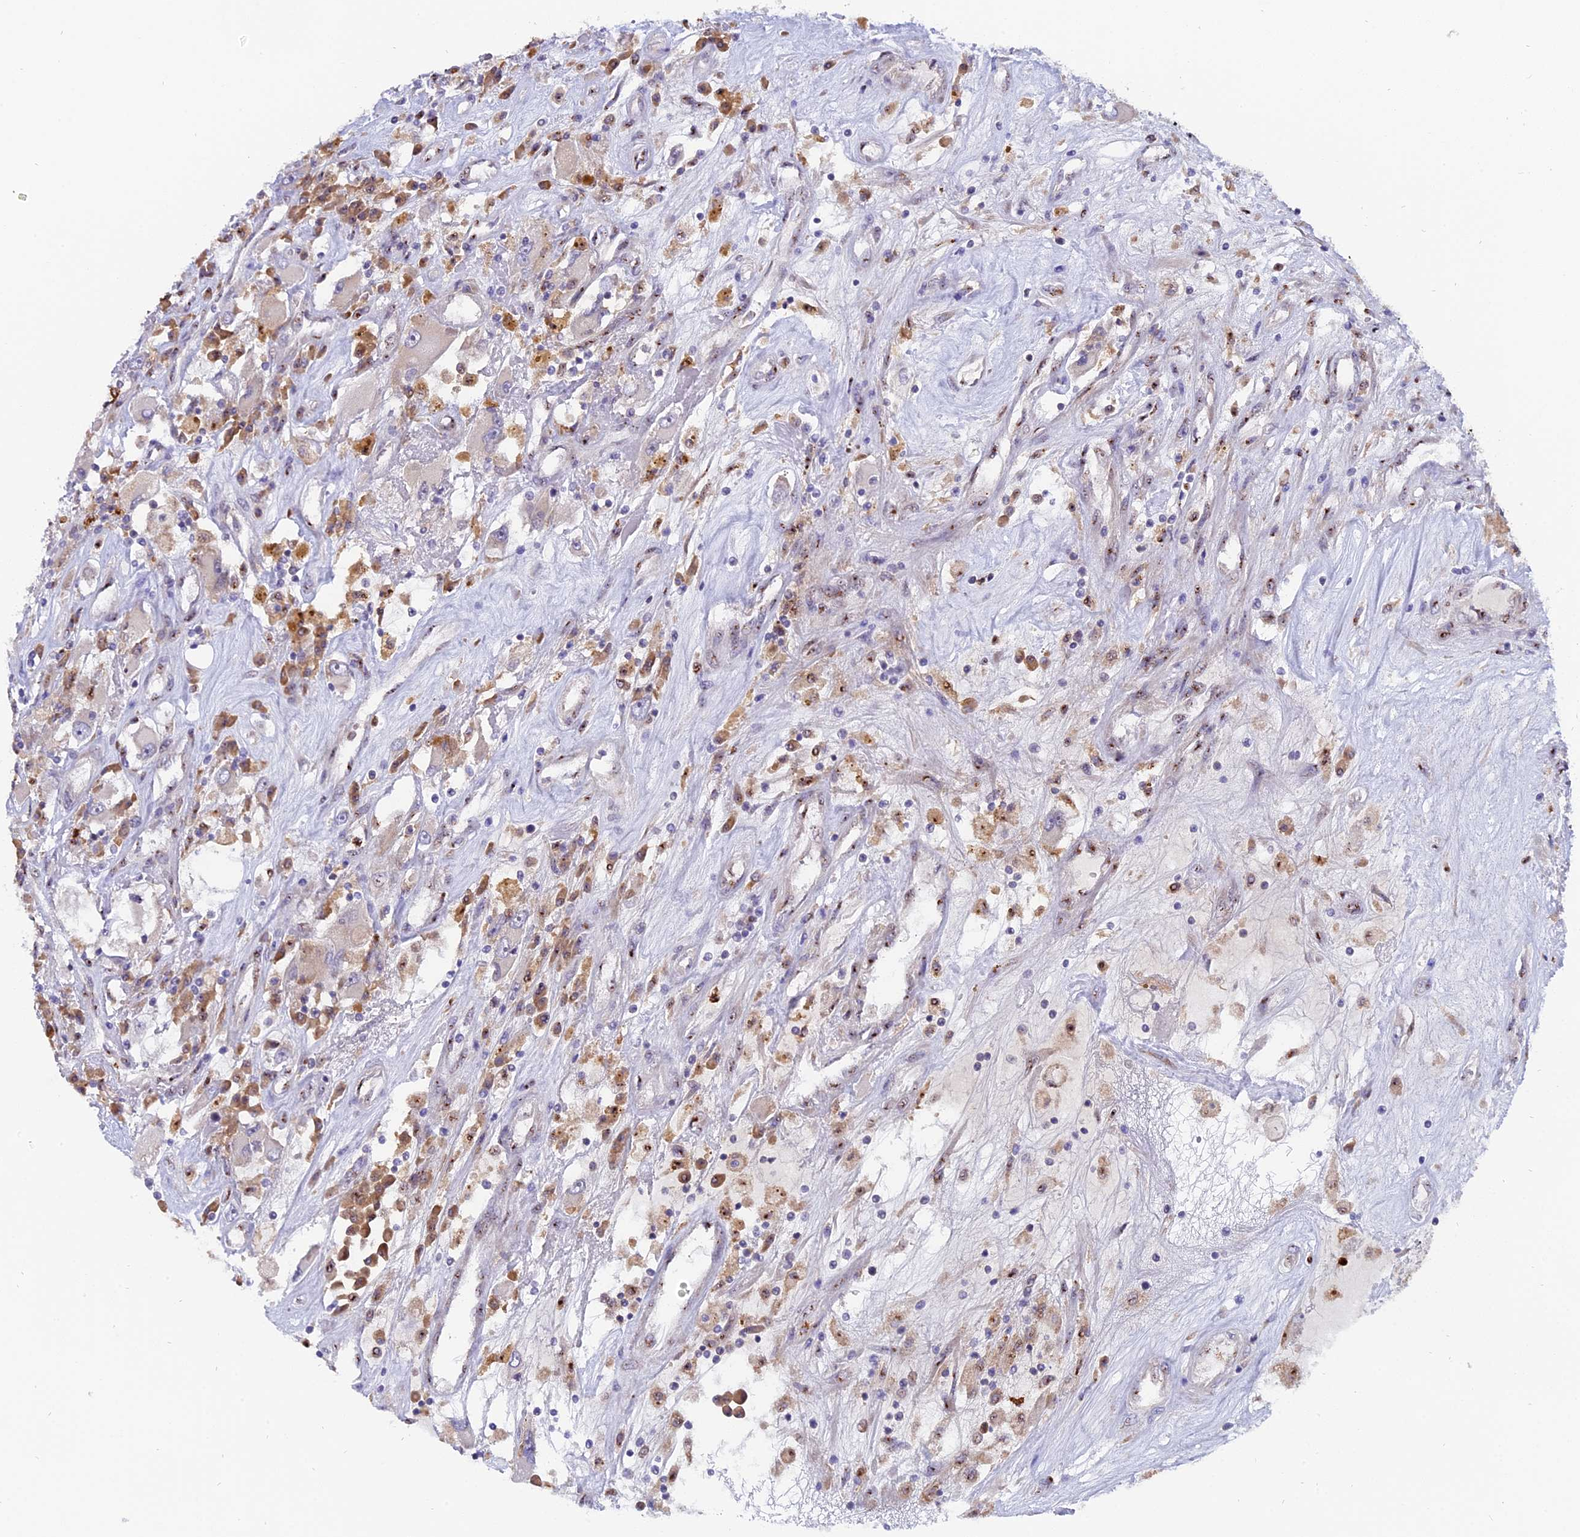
{"staining": {"intensity": "negative", "quantity": "none", "location": "none"}, "tissue": "renal cancer", "cell_type": "Tumor cells", "image_type": "cancer", "snomed": [{"axis": "morphology", "description": "Adenocarcinoma, NOS"}, {"axis": "topography", "description": "Kidney"}], "caption": "IHC histopathology image of neoplastic tissue: renal cancer stained with DAB (3,3'-diaminobenzidine) shows no significant protein staining in tumor cells.", "gene": "FAM118B", "patient": {"sex": "female", "age": 52}}